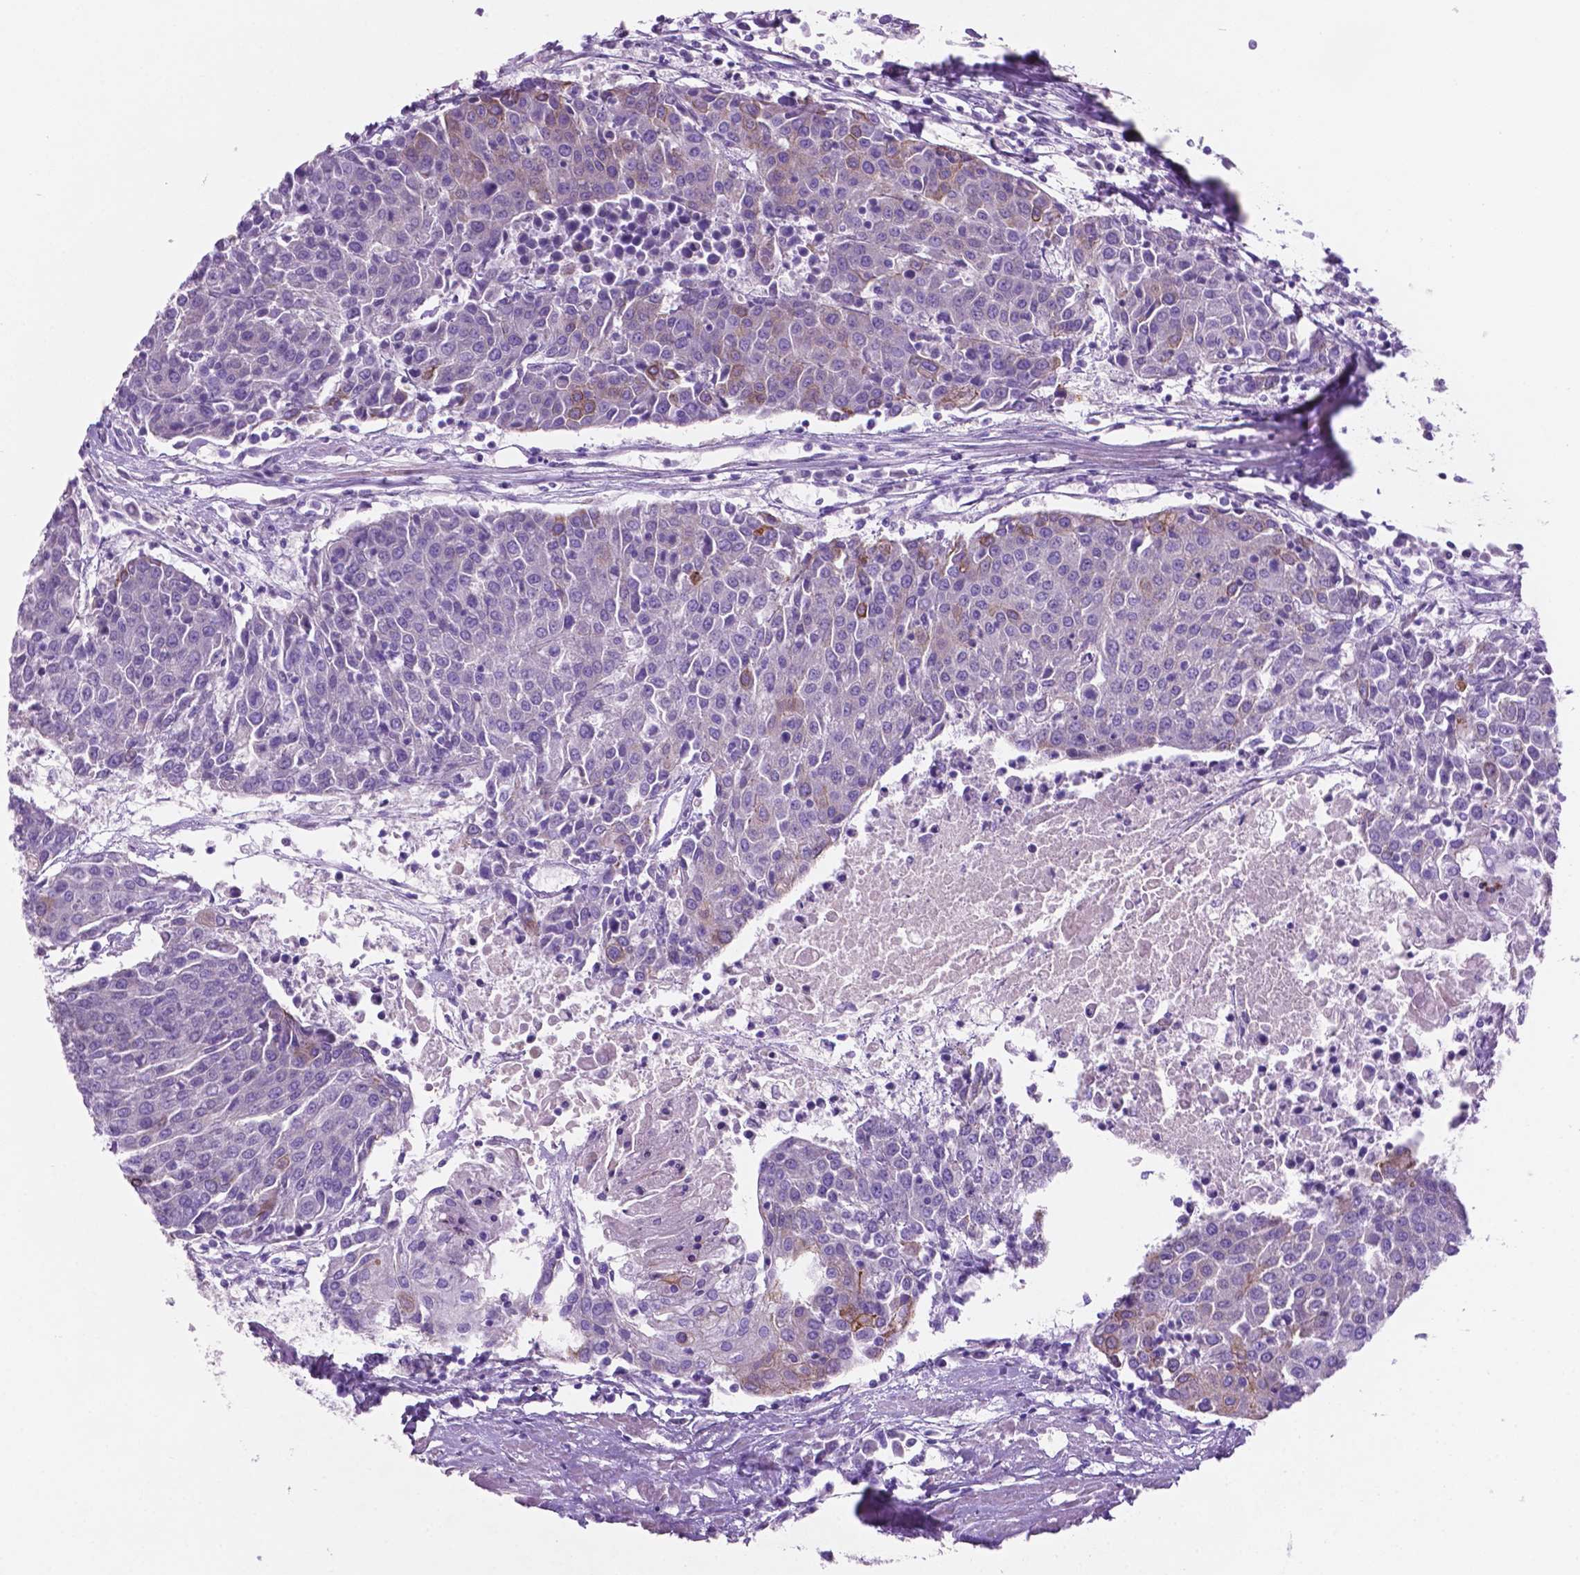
{"staining": {"intensity": "weak", "quantity": "<25%", "location": "cytoplasmic/membranous"}, "tissue": "urothelial cancer", "cell_type": "Tumor cells", "image_type": "cancer", "snomed": [{"axis": "morphology", "description": "Urothelial carcinoma, High grade"}, {"axis": "topography", "description": "Urinary bladder"}], "caption": "Immunohistochemical staining of urothelial cancer shows no significant staining in tumor cells.", "gene": "POU4F1", "patient": {"sex": "female", "age": 85}}